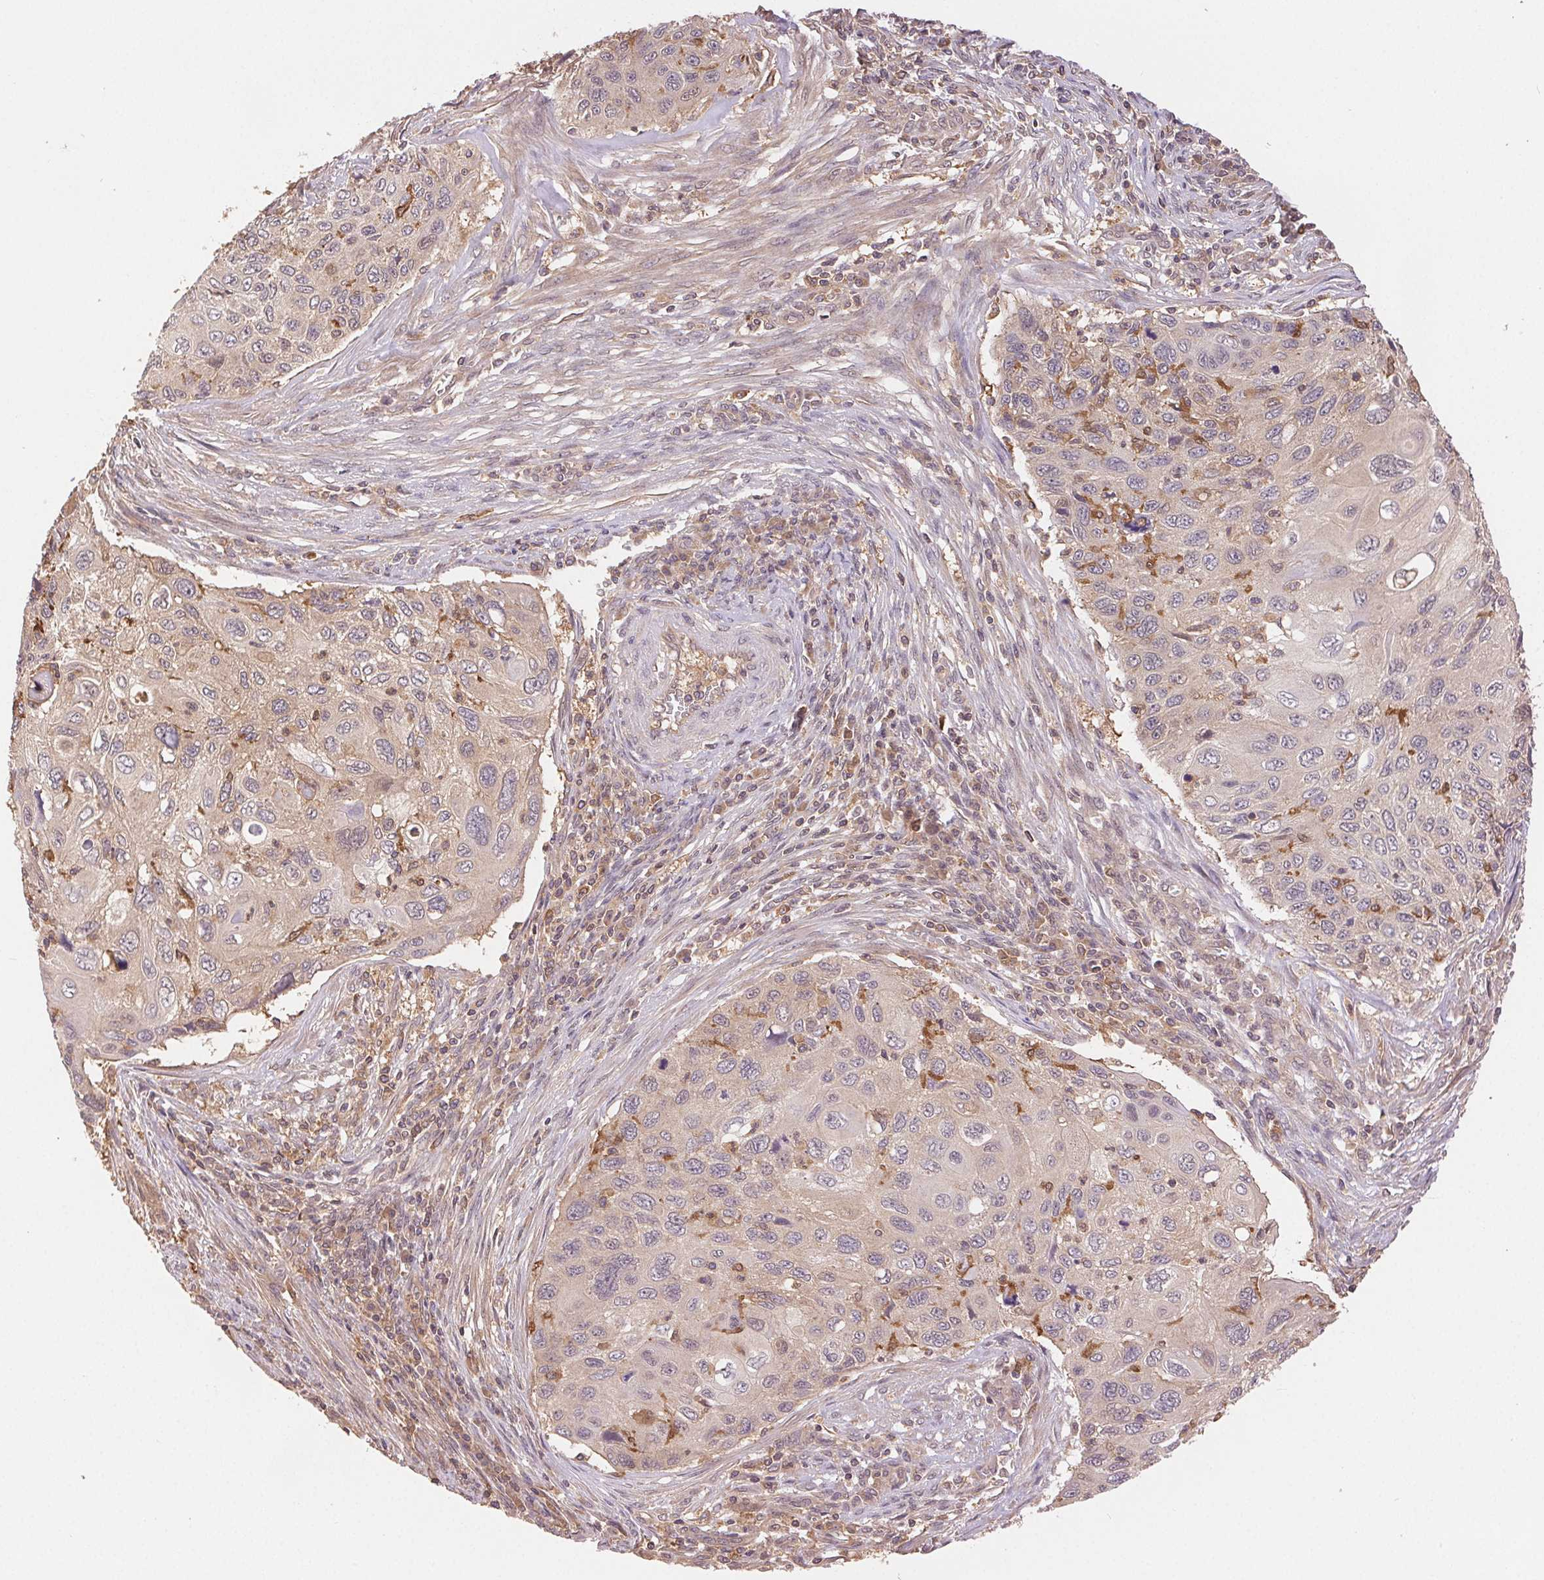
{"staining": {"intensity": "negative", "quantity": "none", "location": "none"}, "tissue": "cervical cancer", "cell_type": "Tumor cells", "image_type": "cancer", "snomed": [{"axis": "morphology", "description": "Squamous cell carcinoma, NOS"}, {"axis": "topography", "description": "Cervix"}], "caption": "Tumor cells are negative for protein expression in human cervical cancer.", "gene": "GDI2", "patient": {"sex": "female", "age": 70}}